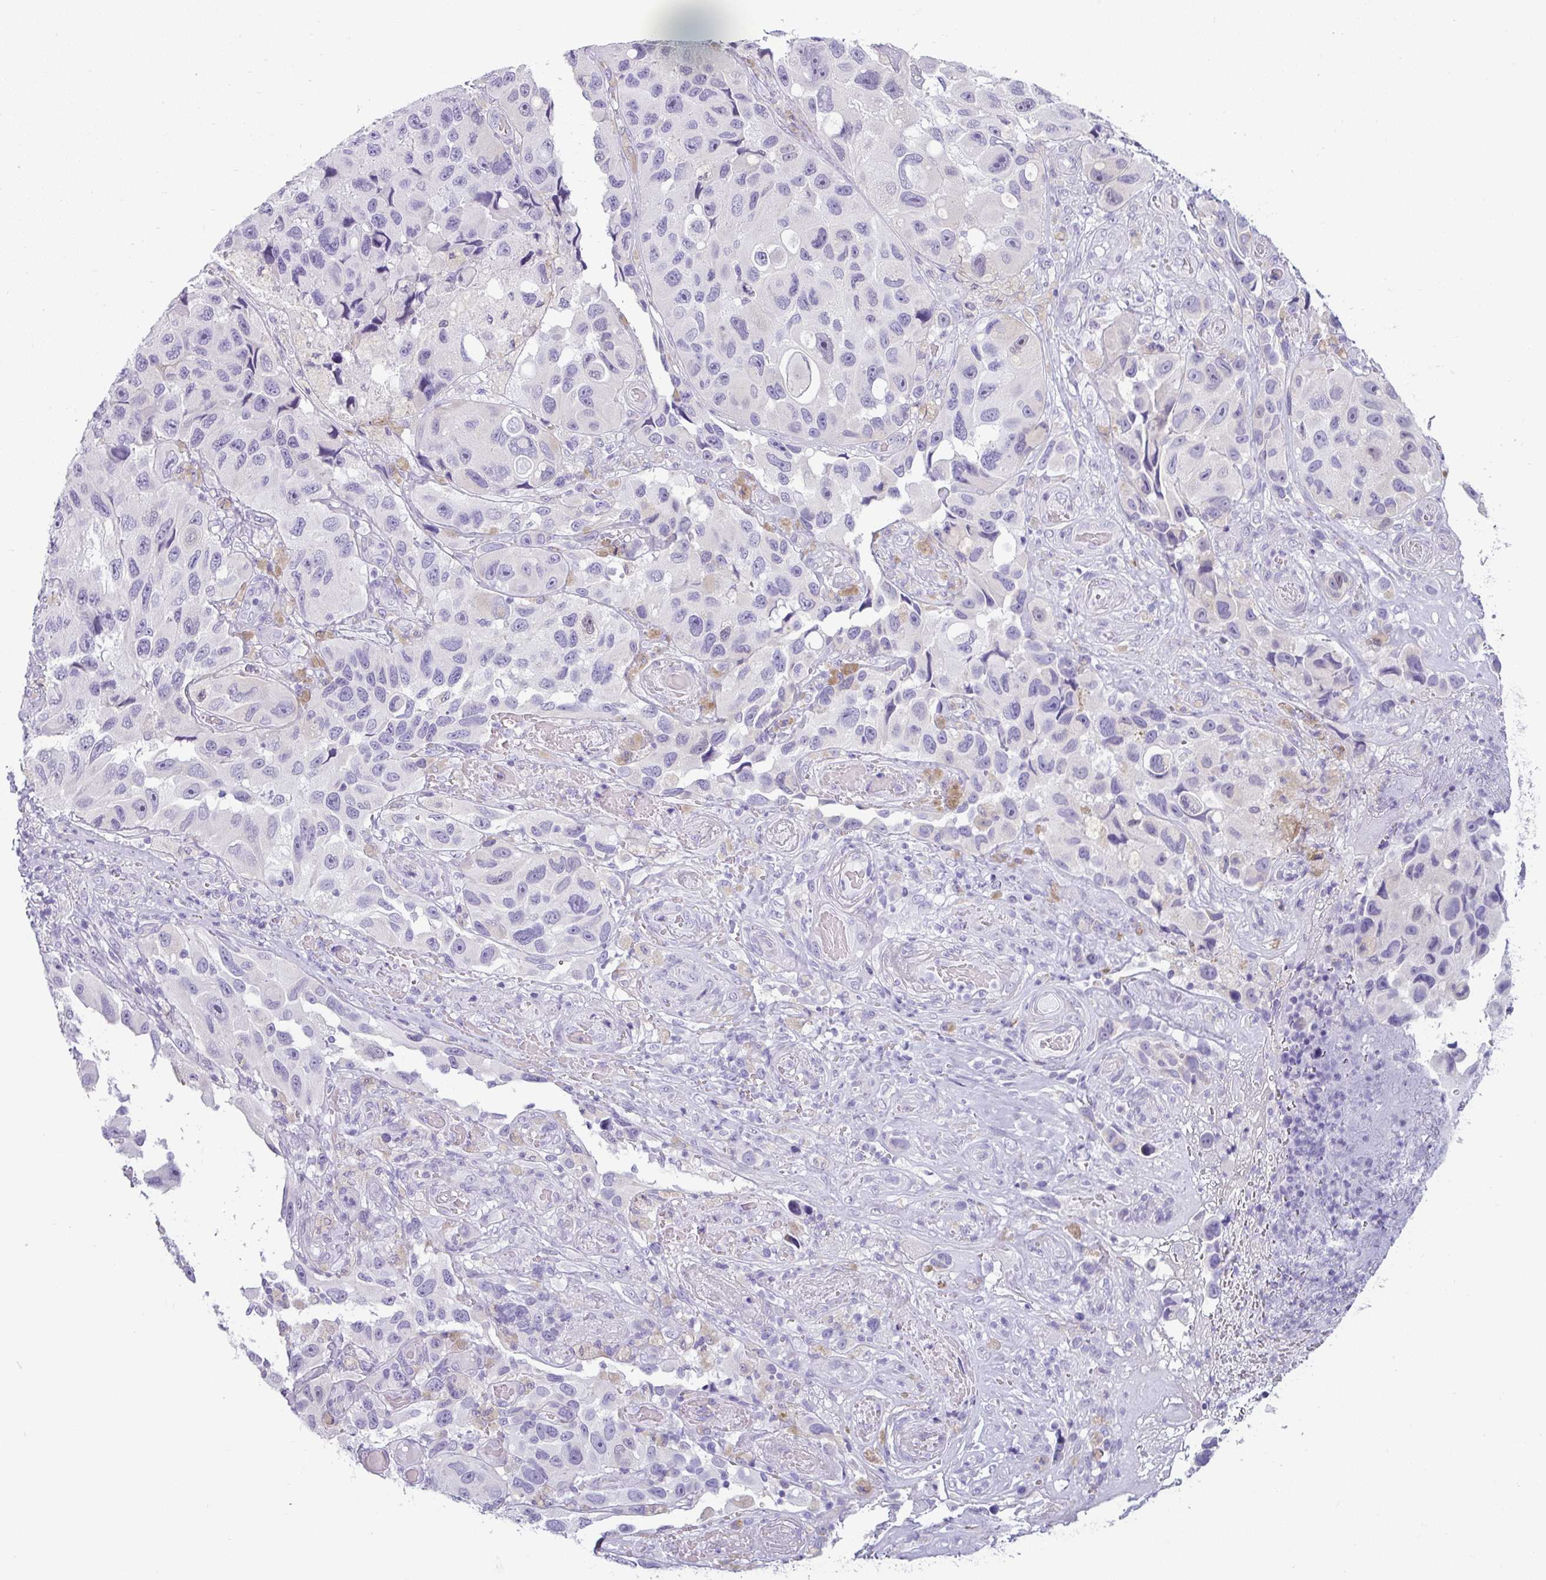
{"staining": {"intensity": "negative", "quantity": "none", "location": "none"}, "tissue": "melanoma", "cell_type": "Tumor cells", "image_type": "cancer", "snomed": [{"axis": "morphology", "description": "Malignant melanoma, NOS"}, {"axis": "topography", "description": "Skin"}], "caption": "High magnification brightfield microscopy of malignant melanoma stained with DAB (3,3'-diaminobenzidine) (brown) and counterstained with hematoxylin (blue): tumor cells show no significant staining. (DAB (3,3'-diaminobenzidine) immunohistochemistry (IHC) visualized using brightfield microscopy, high magnification).", "gene": "VCY1B", "patient": {"sex": "female", "age": 73}}